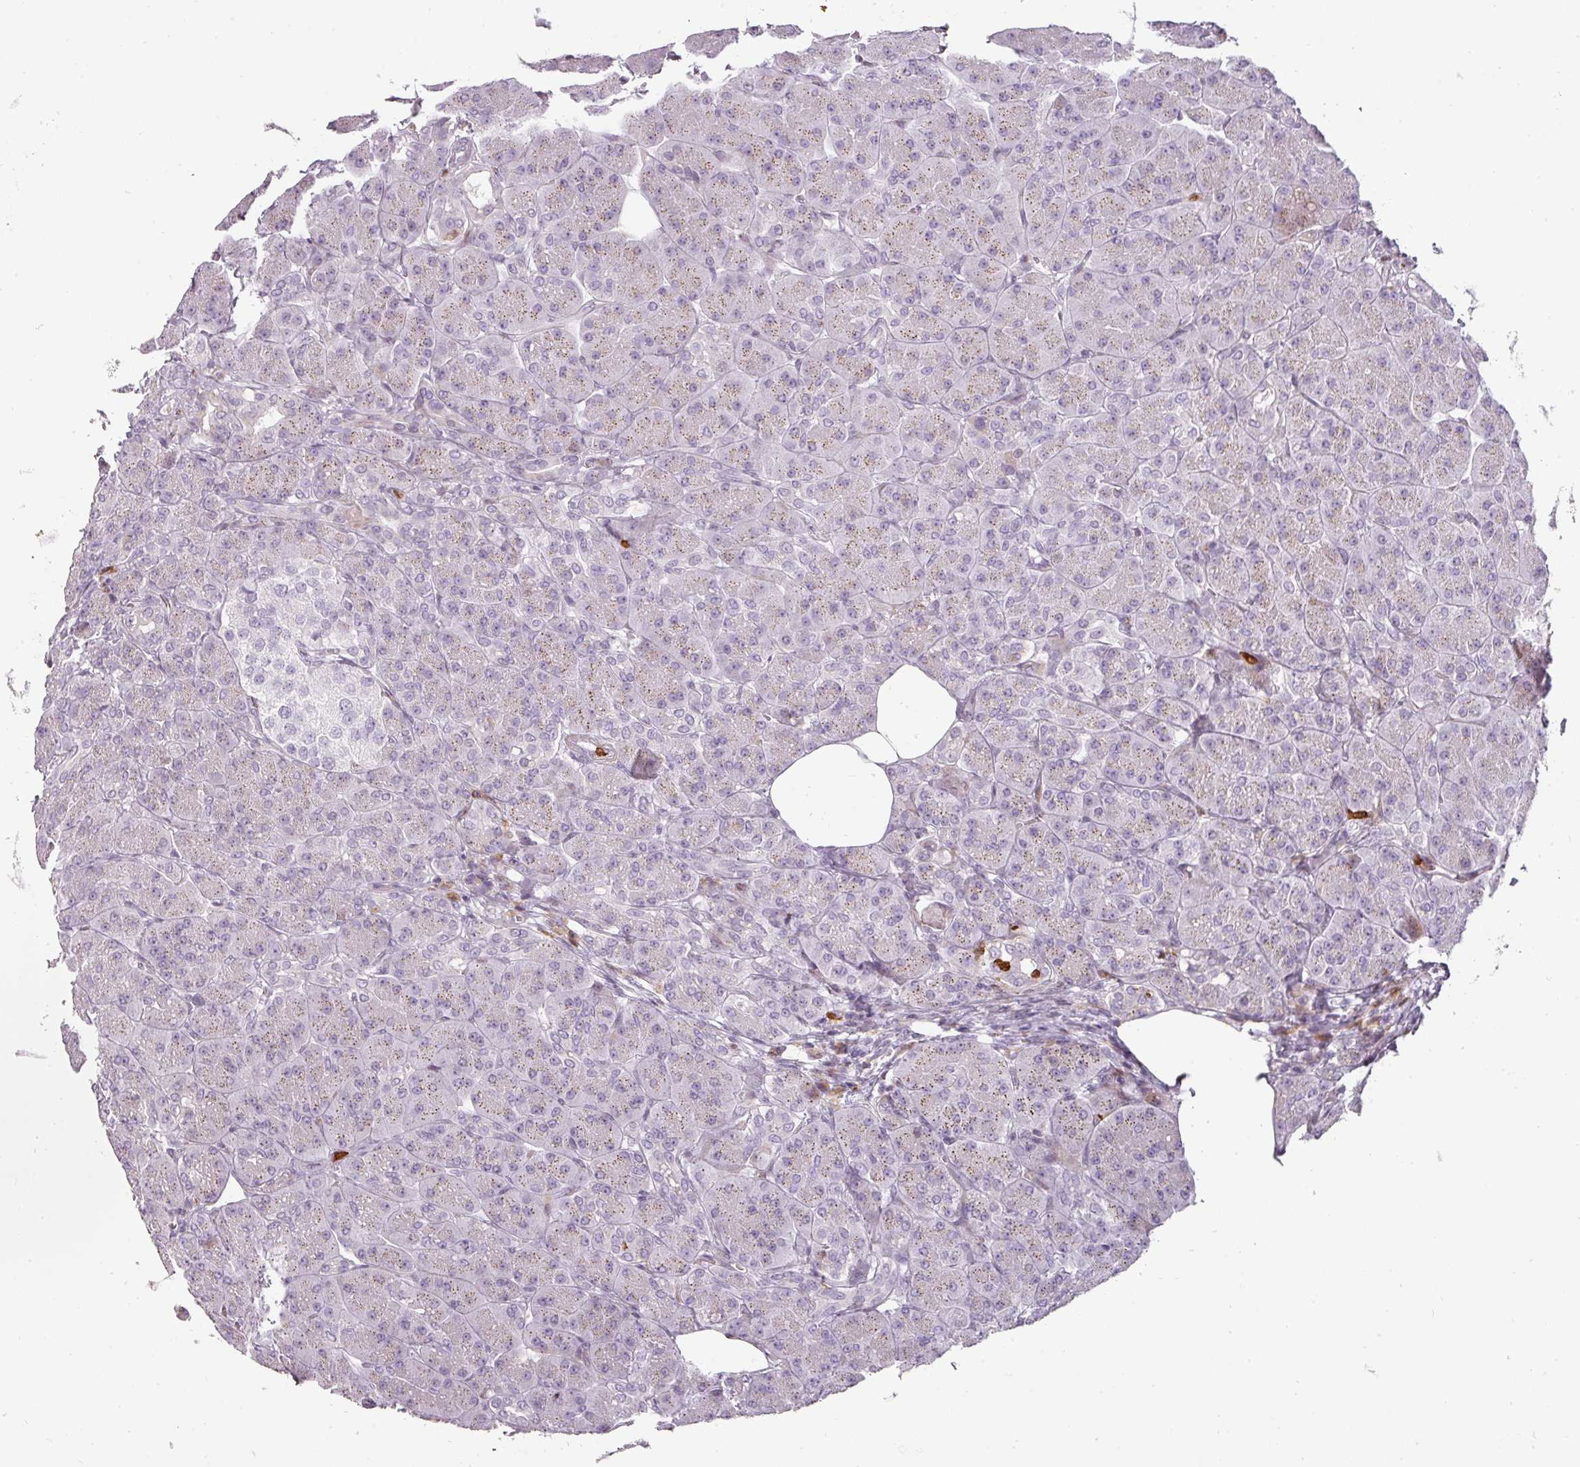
{"staining": {"intensity": "moderate", "quantity": "25%-75%", "location": "cytoplasmic/membranous"}, "tissue": "pancreas", "cell_type": "Exocrine glandular cells", "image_type": "normal", "snomed": [{"axis": "morphology", "description": "Normal tissue, NOS"}, {"axis": "topography", "description": "Pancreas"}], "caption": "Moderate cytoplasmic/membranous staining for a protein is present in about 25%-75% of exocrine glandular cells of unremarkable pancreas using immunohistochemistry.", "gene": "BIK", "patient": {"sex": "male", "age": 63}}